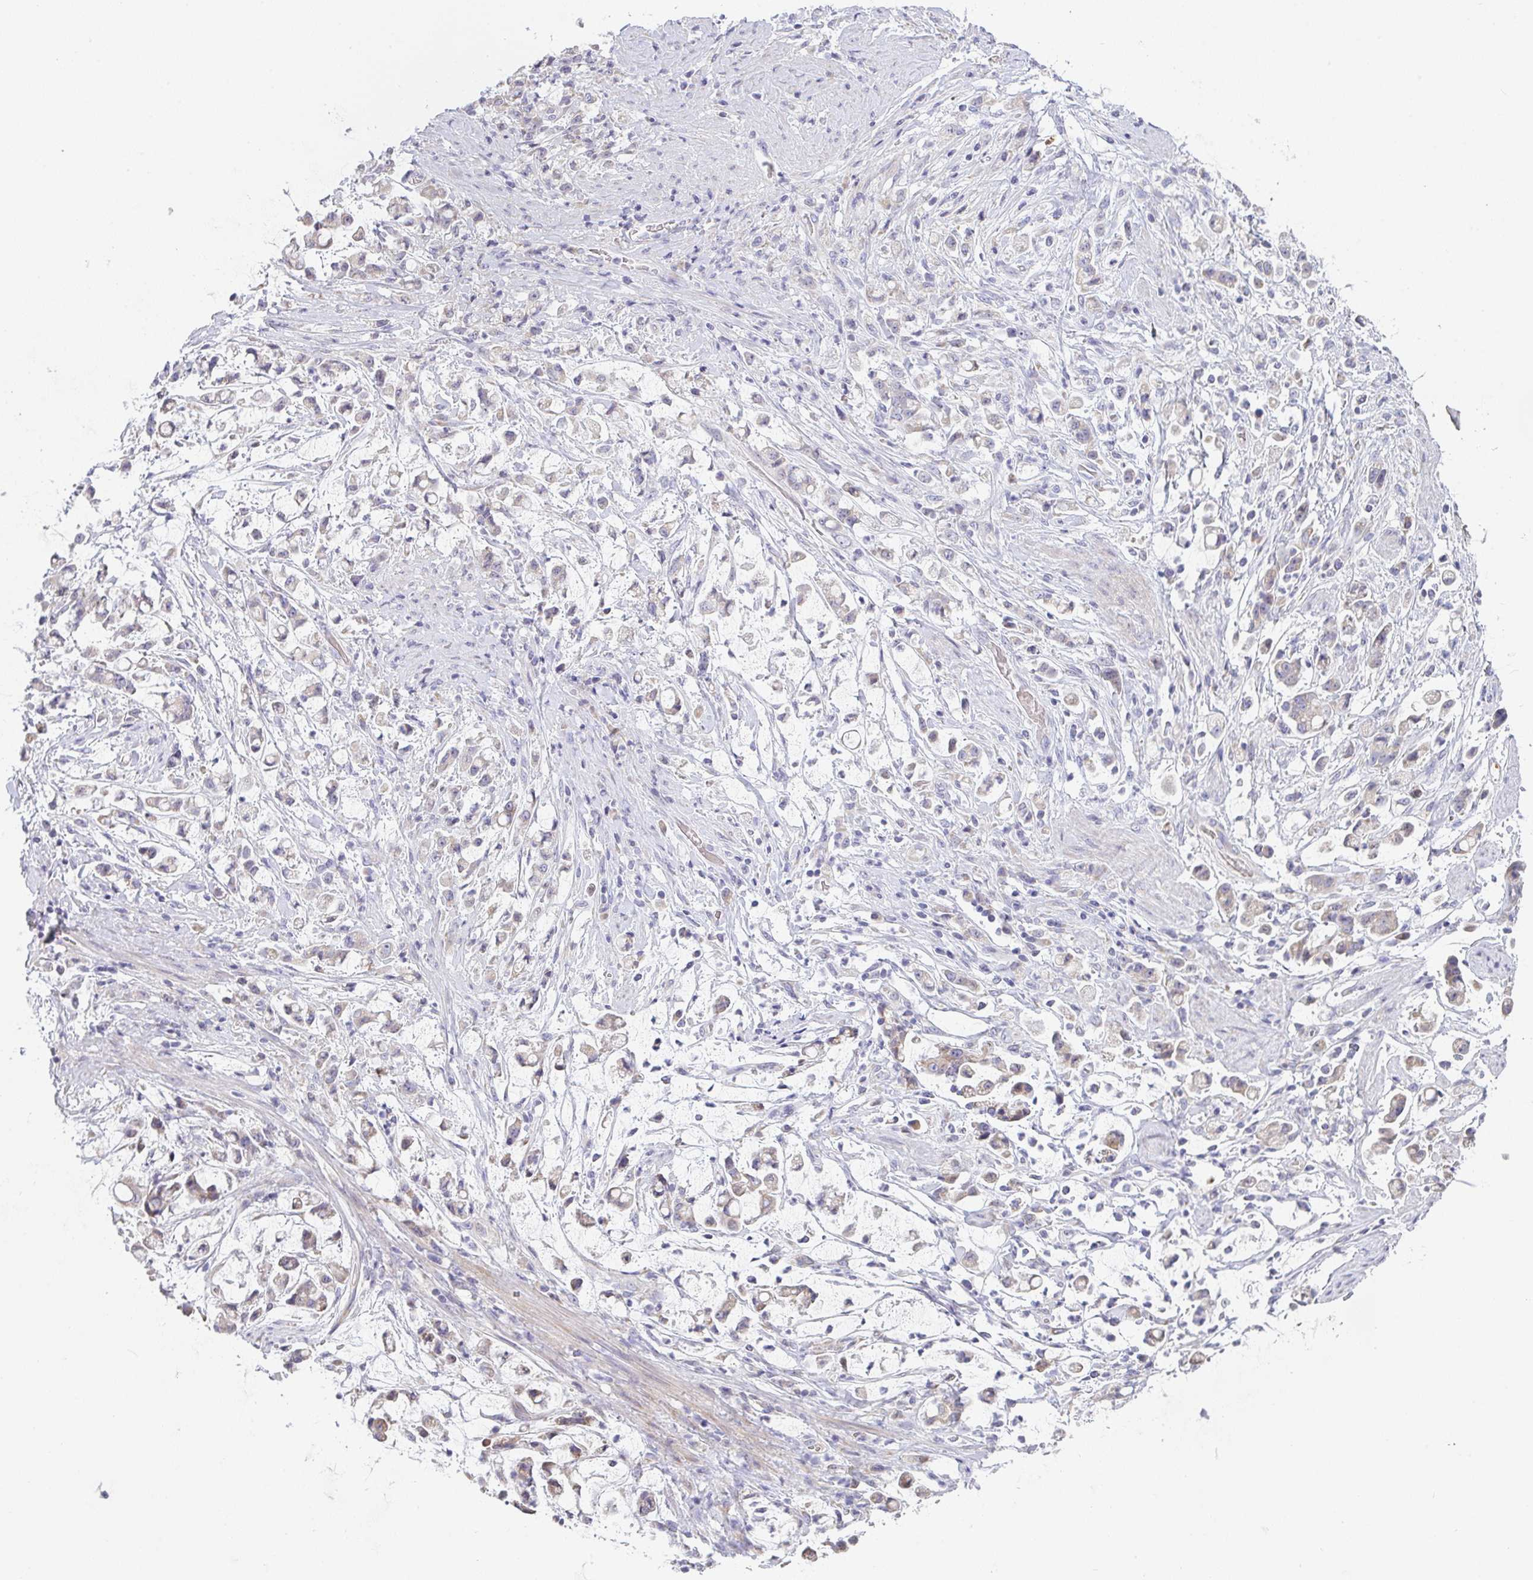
{"staining": {"intensity": "weak", "quantity": "25%-75%", "location": "cytoplasmic/membranous"}, "tissue": "stomach cancer", "cell_type": "Tumor cells", "image_type": "cancer", "snomed": [{"axis": "morphology", "description": "Adenocarcinoma, NOS"}, {"axis": "topography", "description": "Stomach"}], "caption": "Protein expression analysis of human stomach cancer reveals weak cytoplasmic/membranous expression in approximately 25%-75% of tumor cells.", "gene": "CACNA1S", "patient": {"sex": "female", "age": 60}}